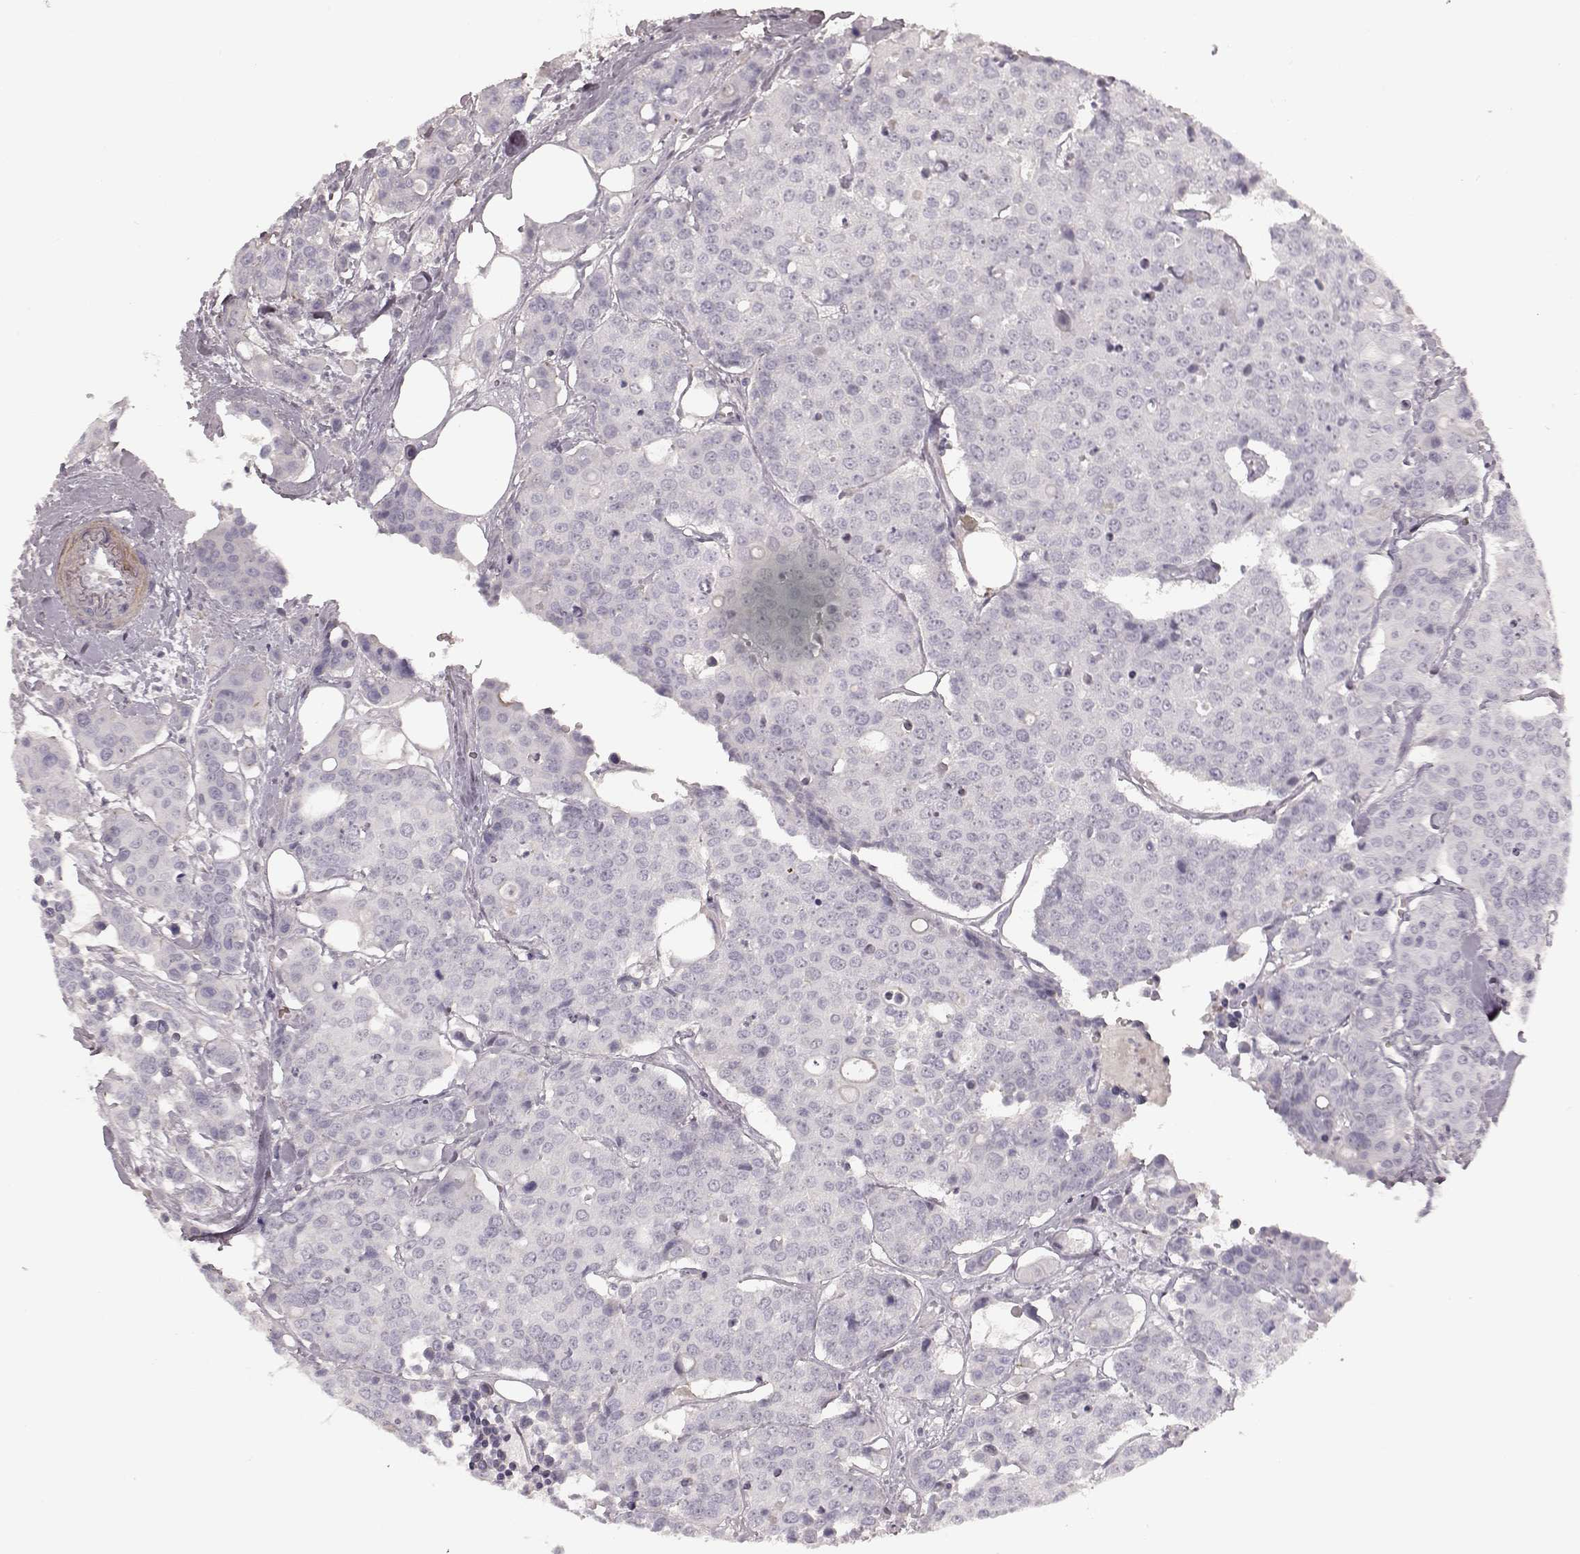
{"staining": {"intensity": "negative", "quantity": "none", "location": "none"}, "tissue": "carcinoid", "cell_type": "Tumor cells", "image_type": "cancer", "snomed": [{"axis": "morphology", "description": "Carcinoid, malignant, NOS"}, {"axis": "topography", "description": "Colon"}], "caption": "This is an immunohistochemistry photomicrograph of human carcinoid (malignant). There is no staining in tumor cells.", "gene": "PRLHR", "patient": {"sex": "male", "age": 81}}